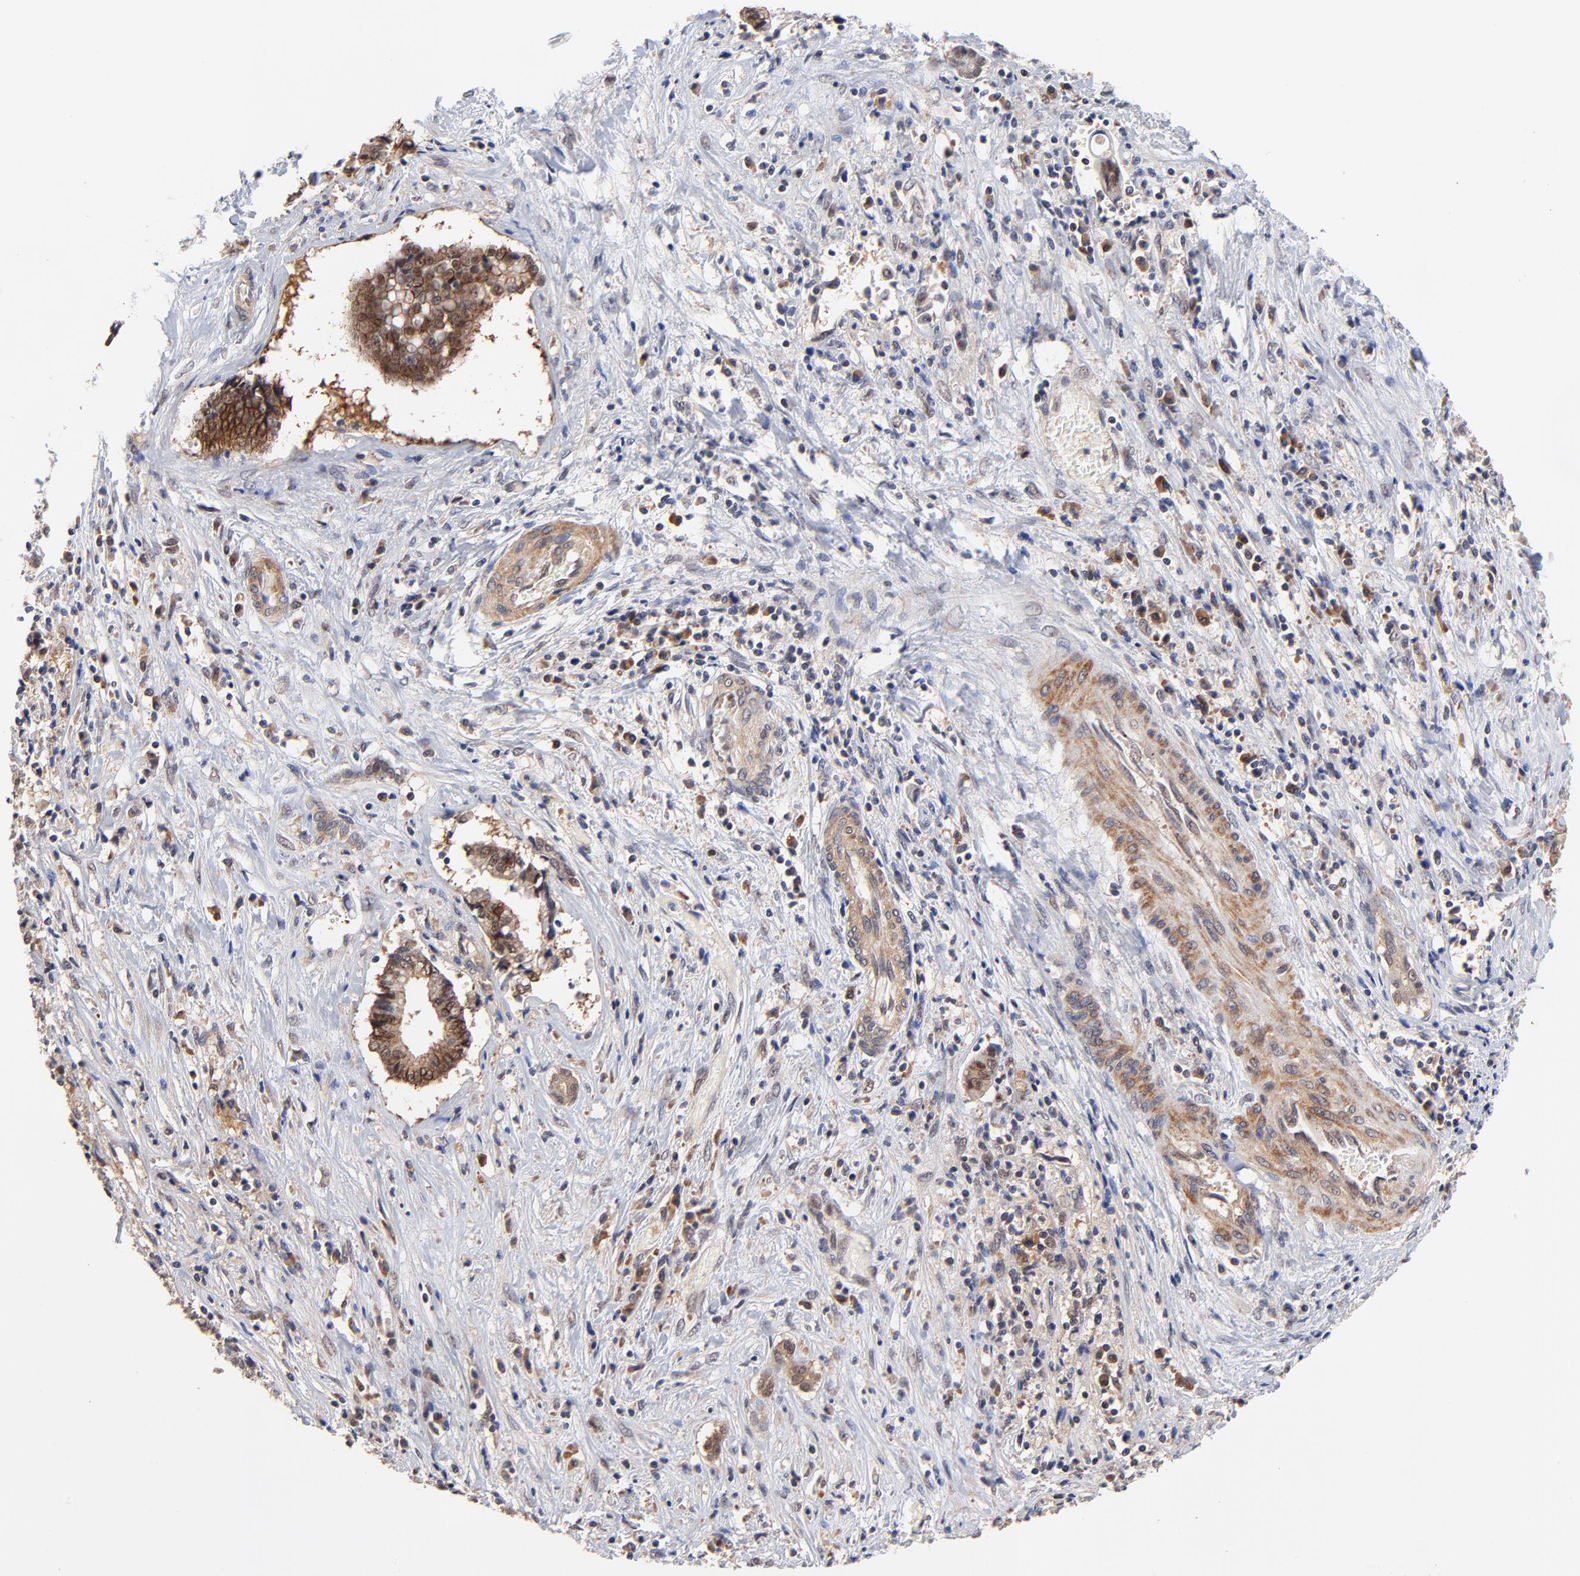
{"staining": {"intensity": "moderate", "quantity": "25%-75%", "location": "cytoplasmic/membranous,nuclear"}, "tissue": "liver cancer", "cell_type": "Tumor cells", "image_type": "cancer", "snomed": [{"axis": "morphology", "description": "Cholangiocarcinoma"}, {"axis": "topography", "description": "Liver"}], "caption": "The immunohistochemical stain shows moderate cytoplasmic/membranous and nuclear staining in tumor cells of liver cancer tissue.", "gene": "TXNL1", "patient": {"sex": "male", "age": 57}}